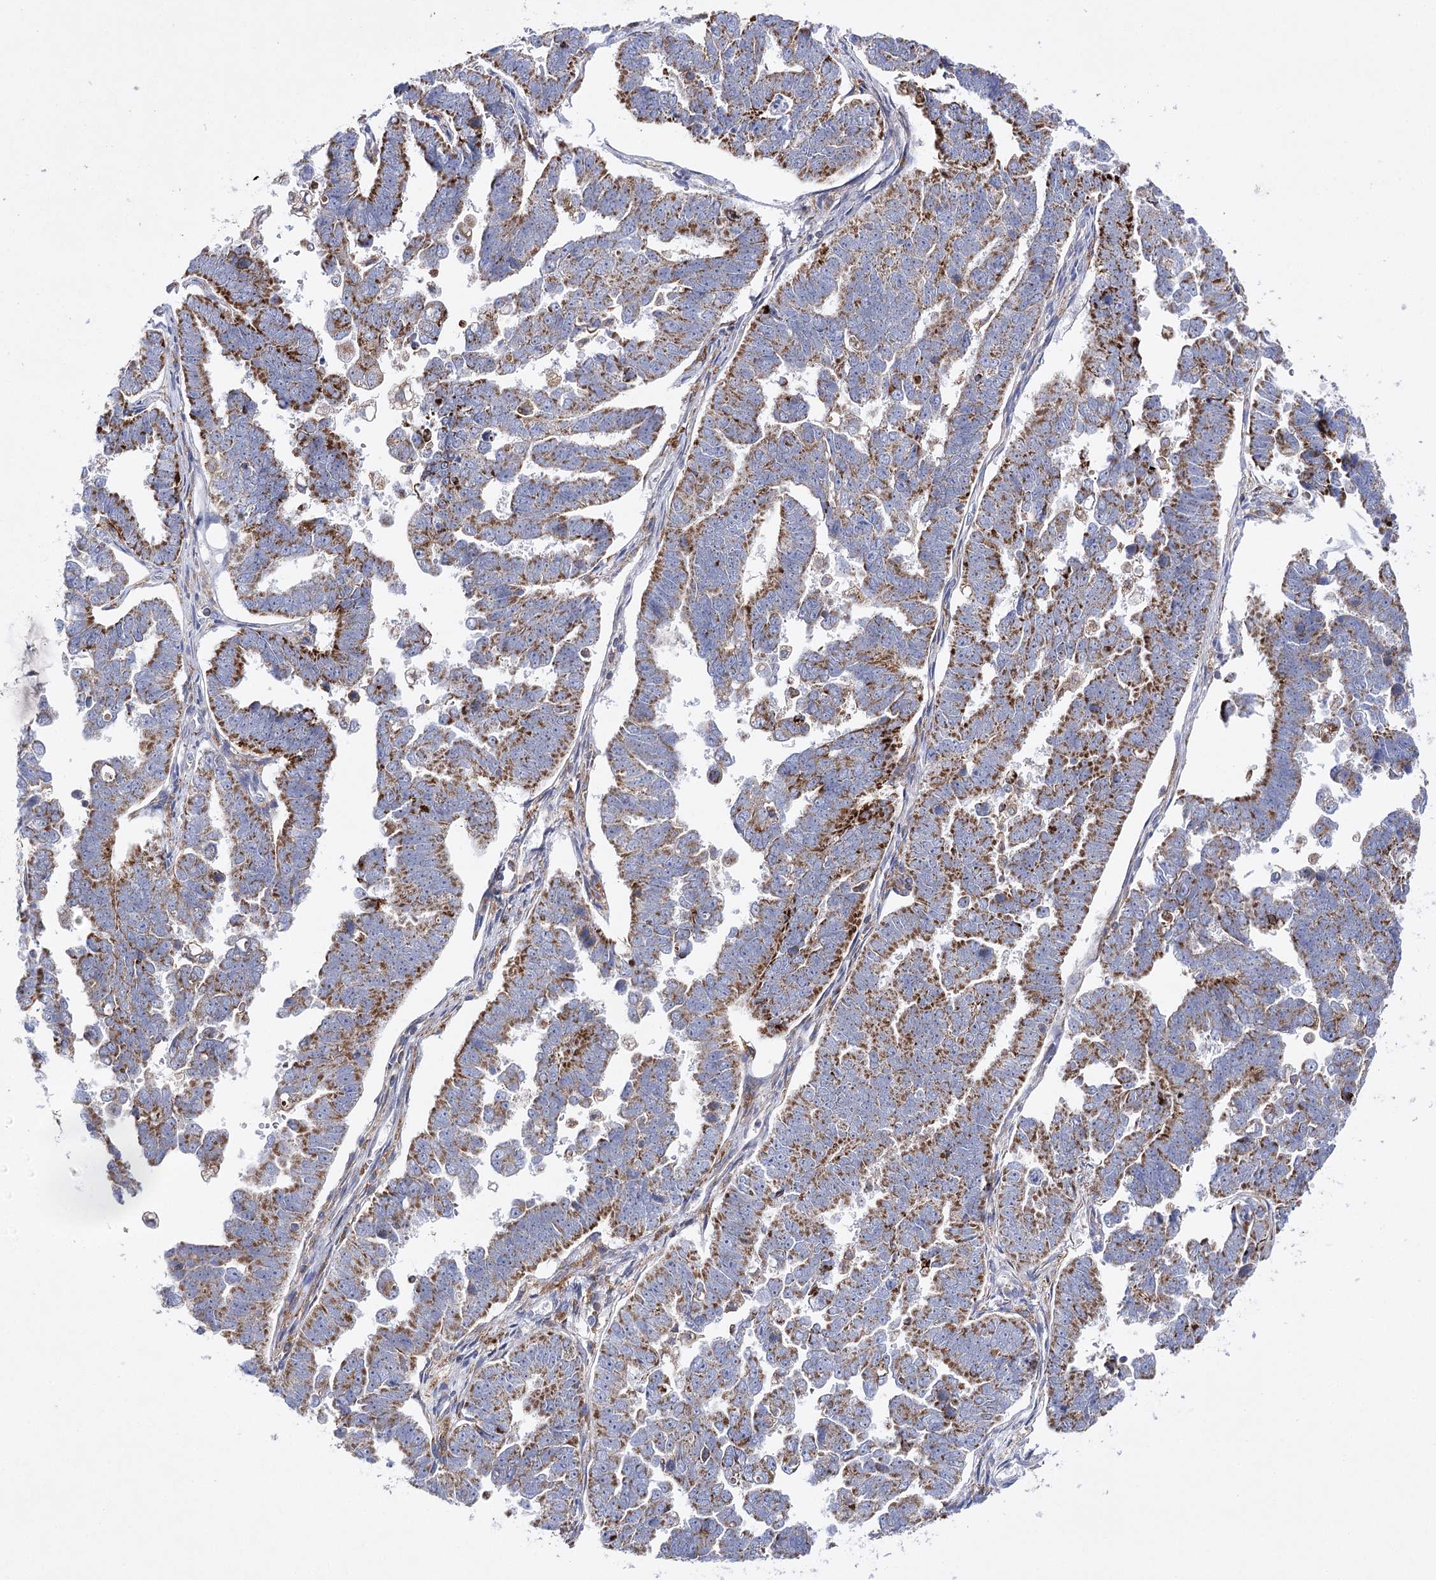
{"staining": {"intensity": "strong", "quantity": ">75%", "location": "cytoplasmic/membranous"}, "tissue": "endometrial cancer", "cell_type": "Tumor cells", "image_type": "cancer", "snomed": [{"axis": "morphology", "description": "Adenocarcinoma, NOS"}, {"axis": "topography", "description": "Endometrium"}], "caption": "Human endometrial adenocarcinoma stained for a protein (brown) reveals strong cytoplasmic/membranous positive expression in approximately >75% of tumor cells.", "gene": "COX15", "patient": {"sex": "female", "age": 75}}